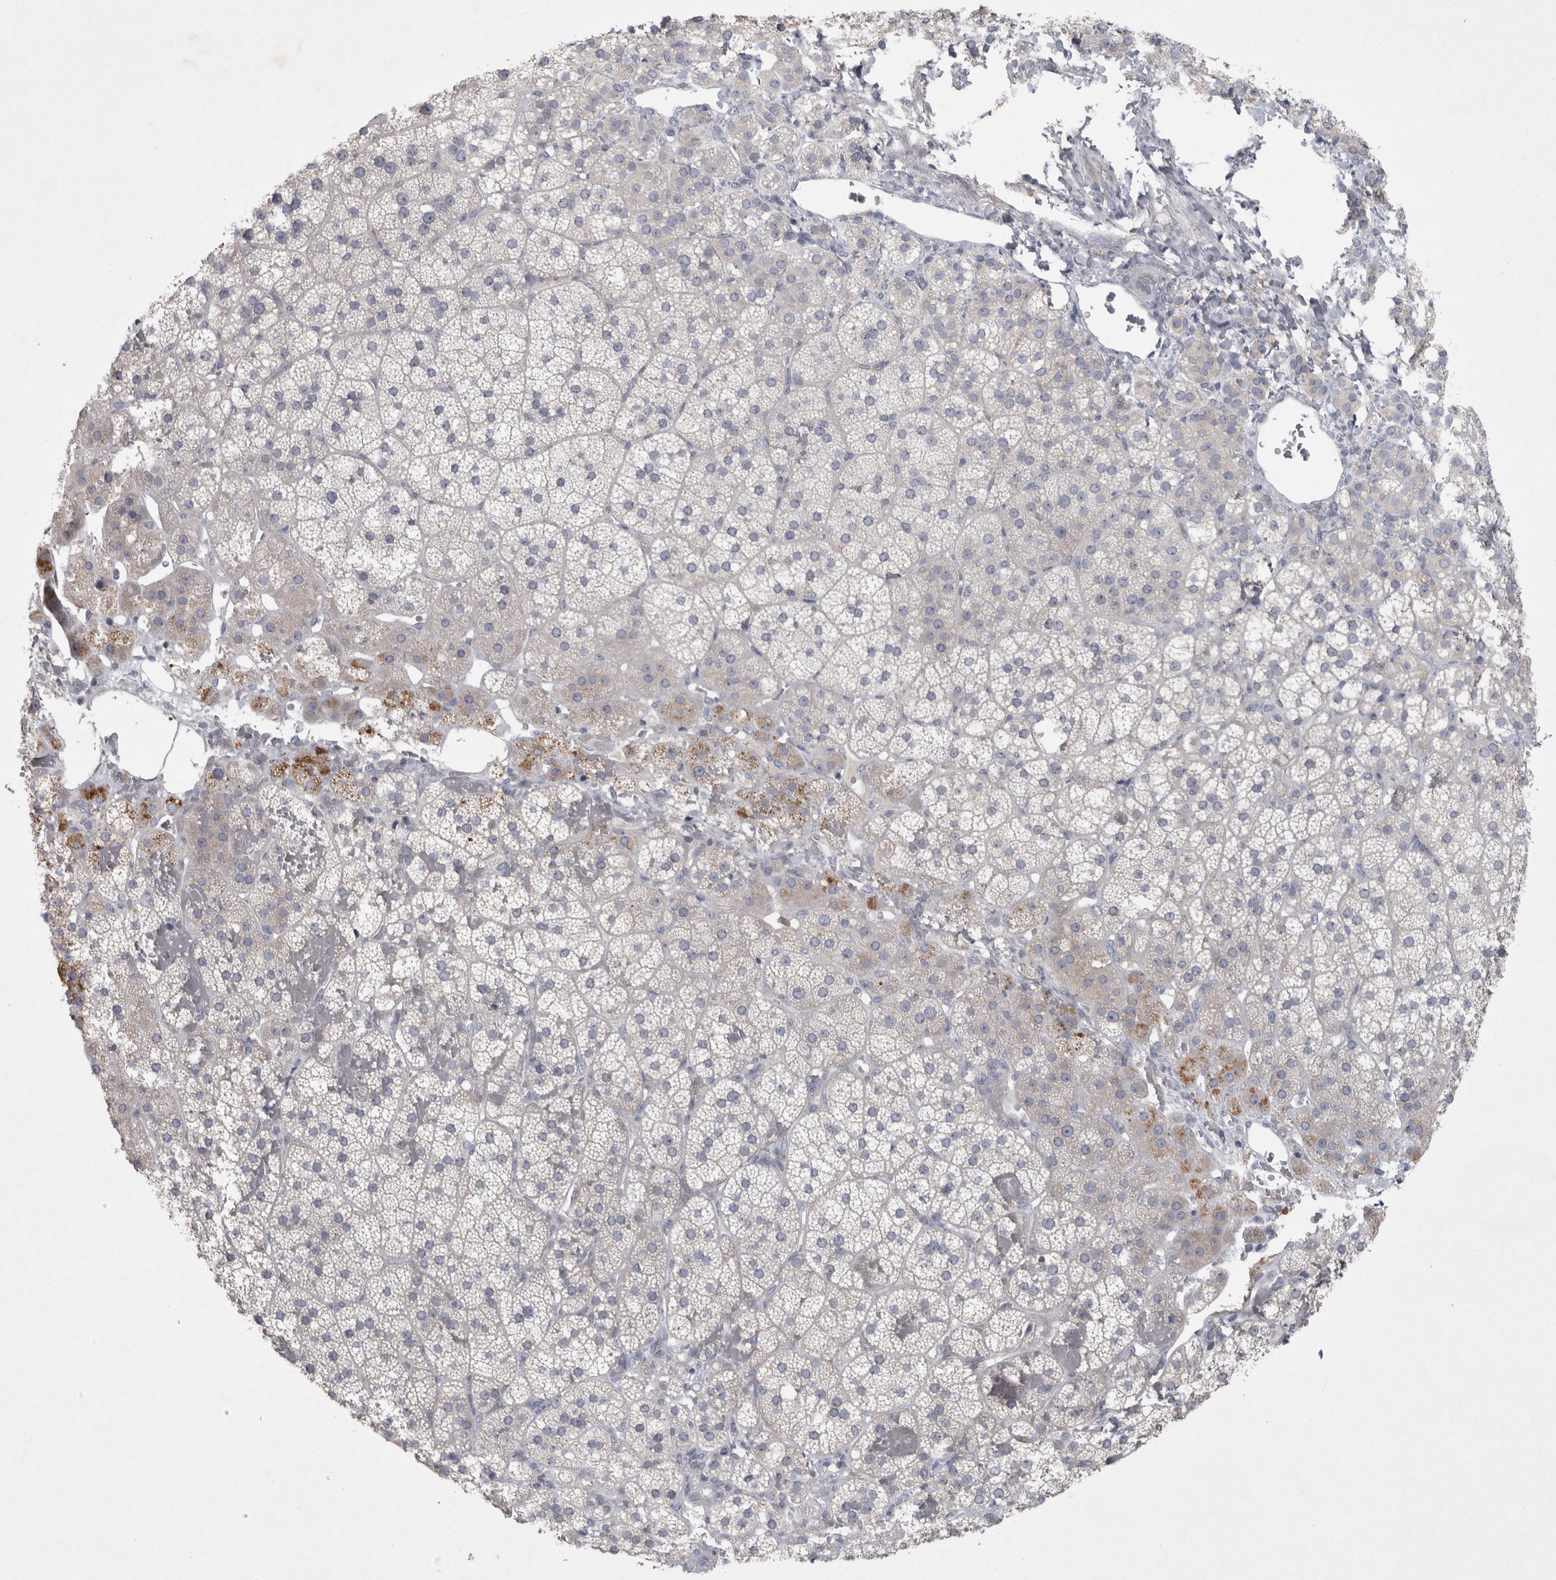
{"staining": {"intensity": "weak", "quantity": "<25%", "location": "cytoplasmic/membranous"}, "tissue": "adrenal gland", "cell_type": "Glandular cells", "image_type": "normal", "snomed": [{"axis": "morphology", "description": "Normal tissue, NOS"}, {"axis": "topography", "description": "Adrenal gland"}], "caption": "Adrenal gland stained for a protein using immunohistochemistry exhibits no positivity glandular cells.", "gene": "ENPP7", "patient": {"sex": "female", "age": 44}}